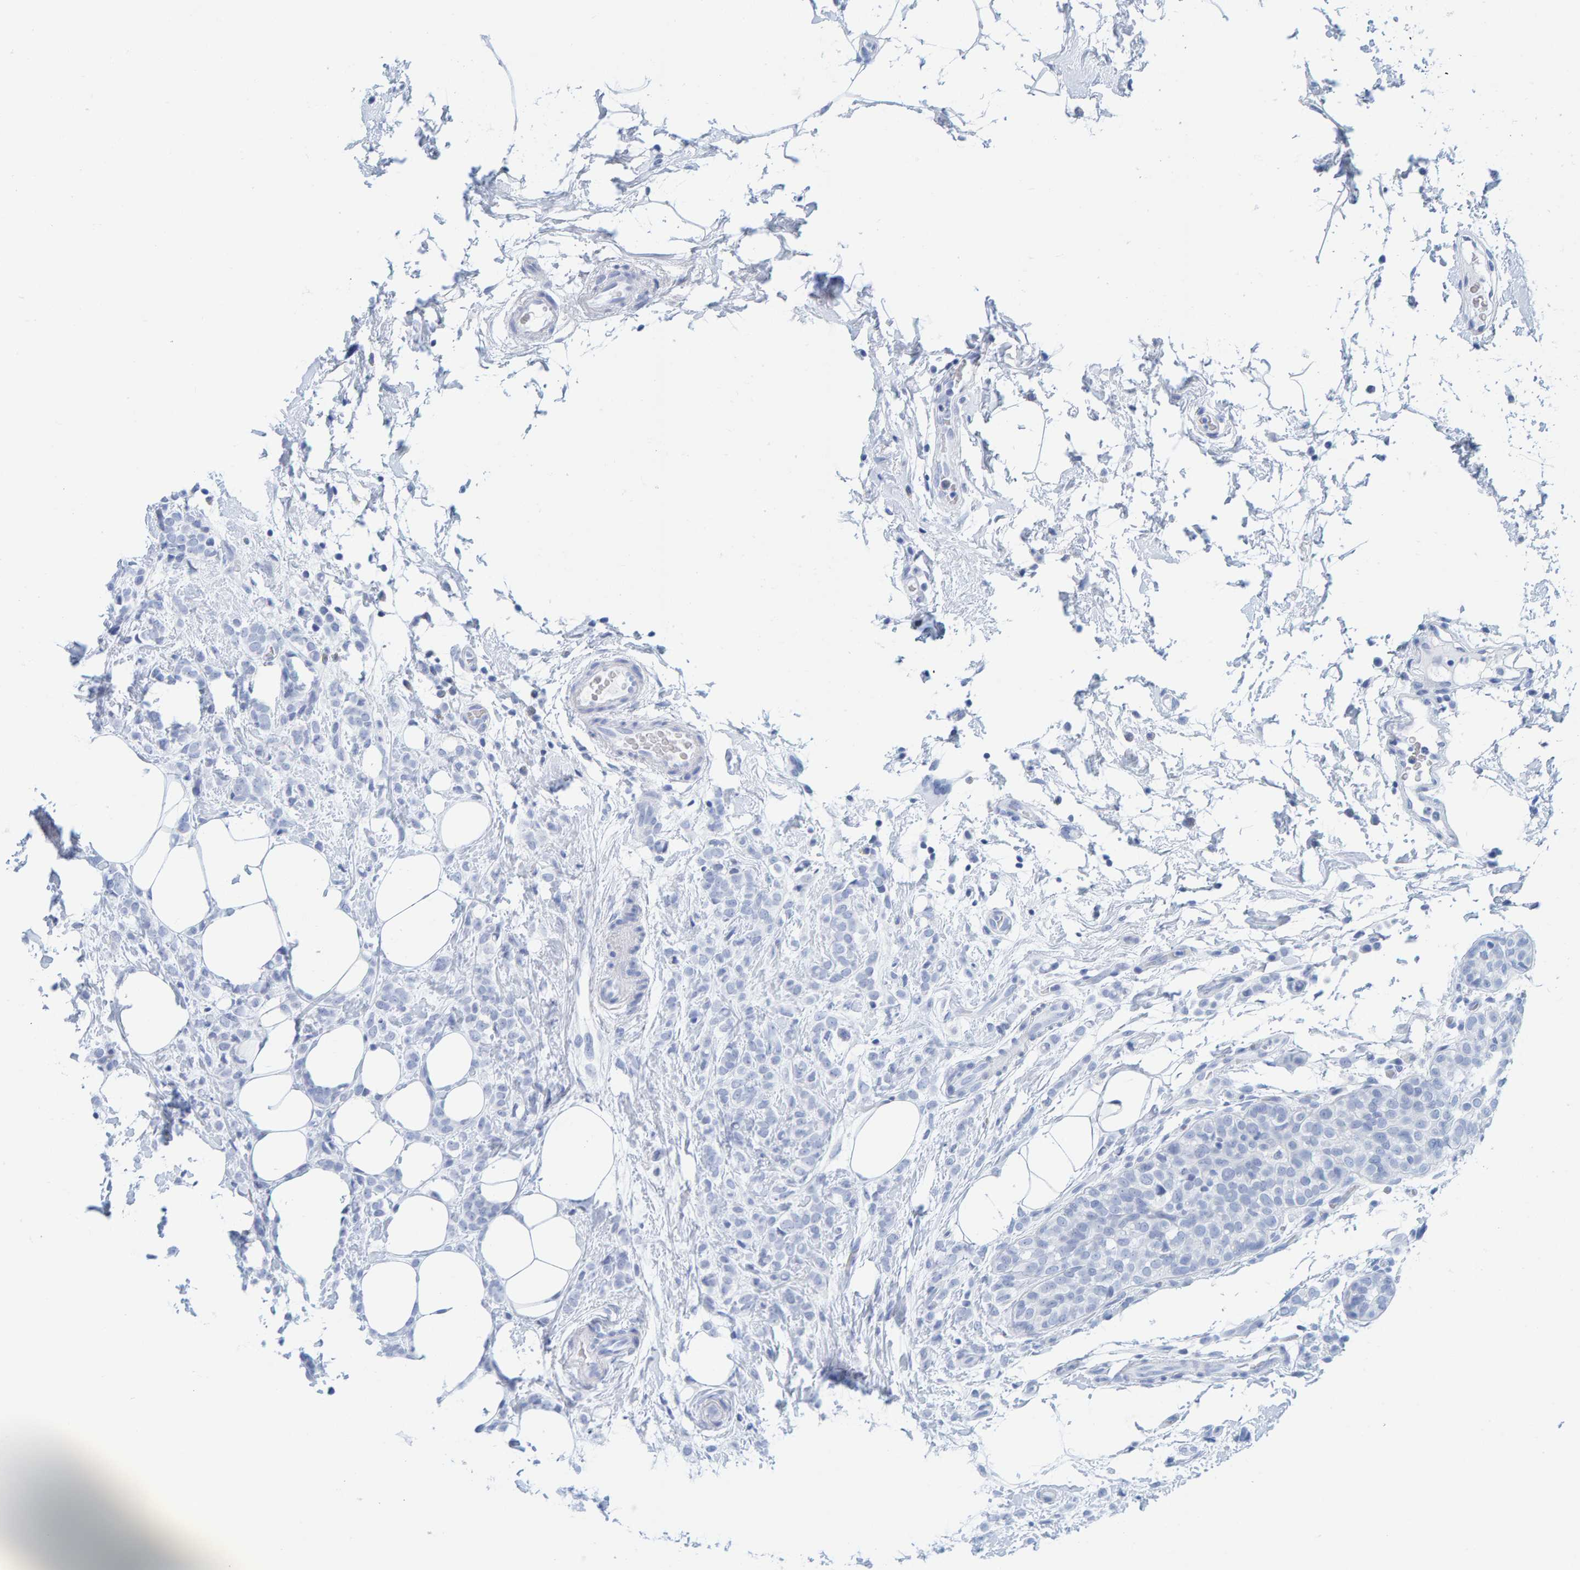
{"staining": {"intensity": "negative", "quantity": "none", "location": "none"}, "tissue": "breast cancer", "cell_type": "Tumor cells", "image_type": "cancer", "snomed": [{"axis": "morphology", "description": "Lobular carcinoma"}, {"axis": "topography", "description": "Breast"}], "caption": "A photomicrograph of breast cancer stained for a protein shows no brown staining in tumor cells.", "gene": "SFTPC", "patient": {"sex": "female", "age": 50}}